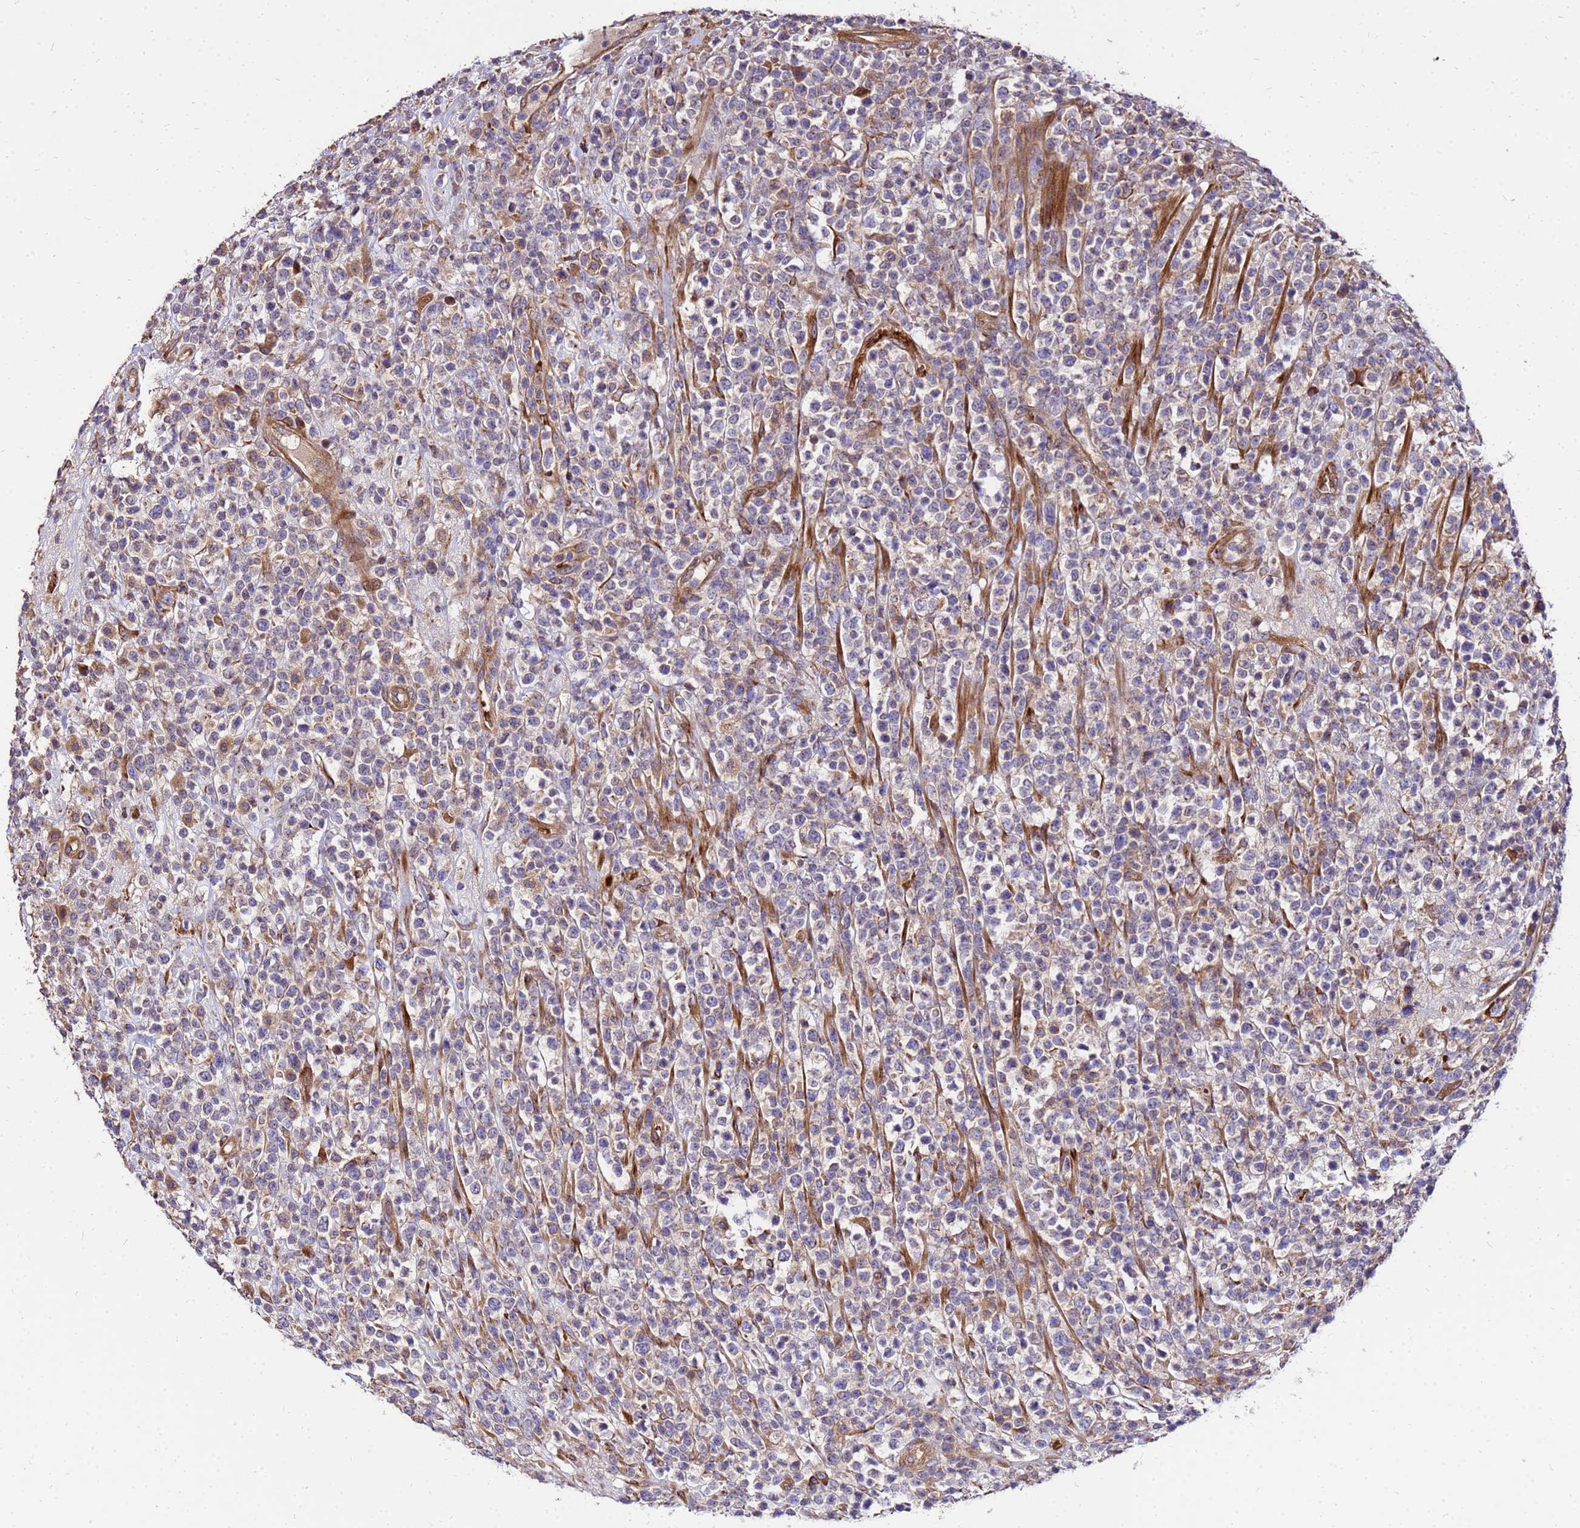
{"staining": {"intensity": "weak", "quantity": "<25%", "location": "cytoplasmic/membranous"}, "tissue": "lymphoma", "cell_type": "Tumor cells", "image_type": "cancer", "snomed": [{"axis": "morphology", "description": "Malignant lymphoma, non-Hodgkin's type, High grade"}, {"axis": "topography", "description": "Colon"}], "caption": "Lymphoma was stained to show a protein in brown. There is no significant positivity in tumor cells.", "gene": "WWC2", "patient": {"sex": "female", "age": 53}}